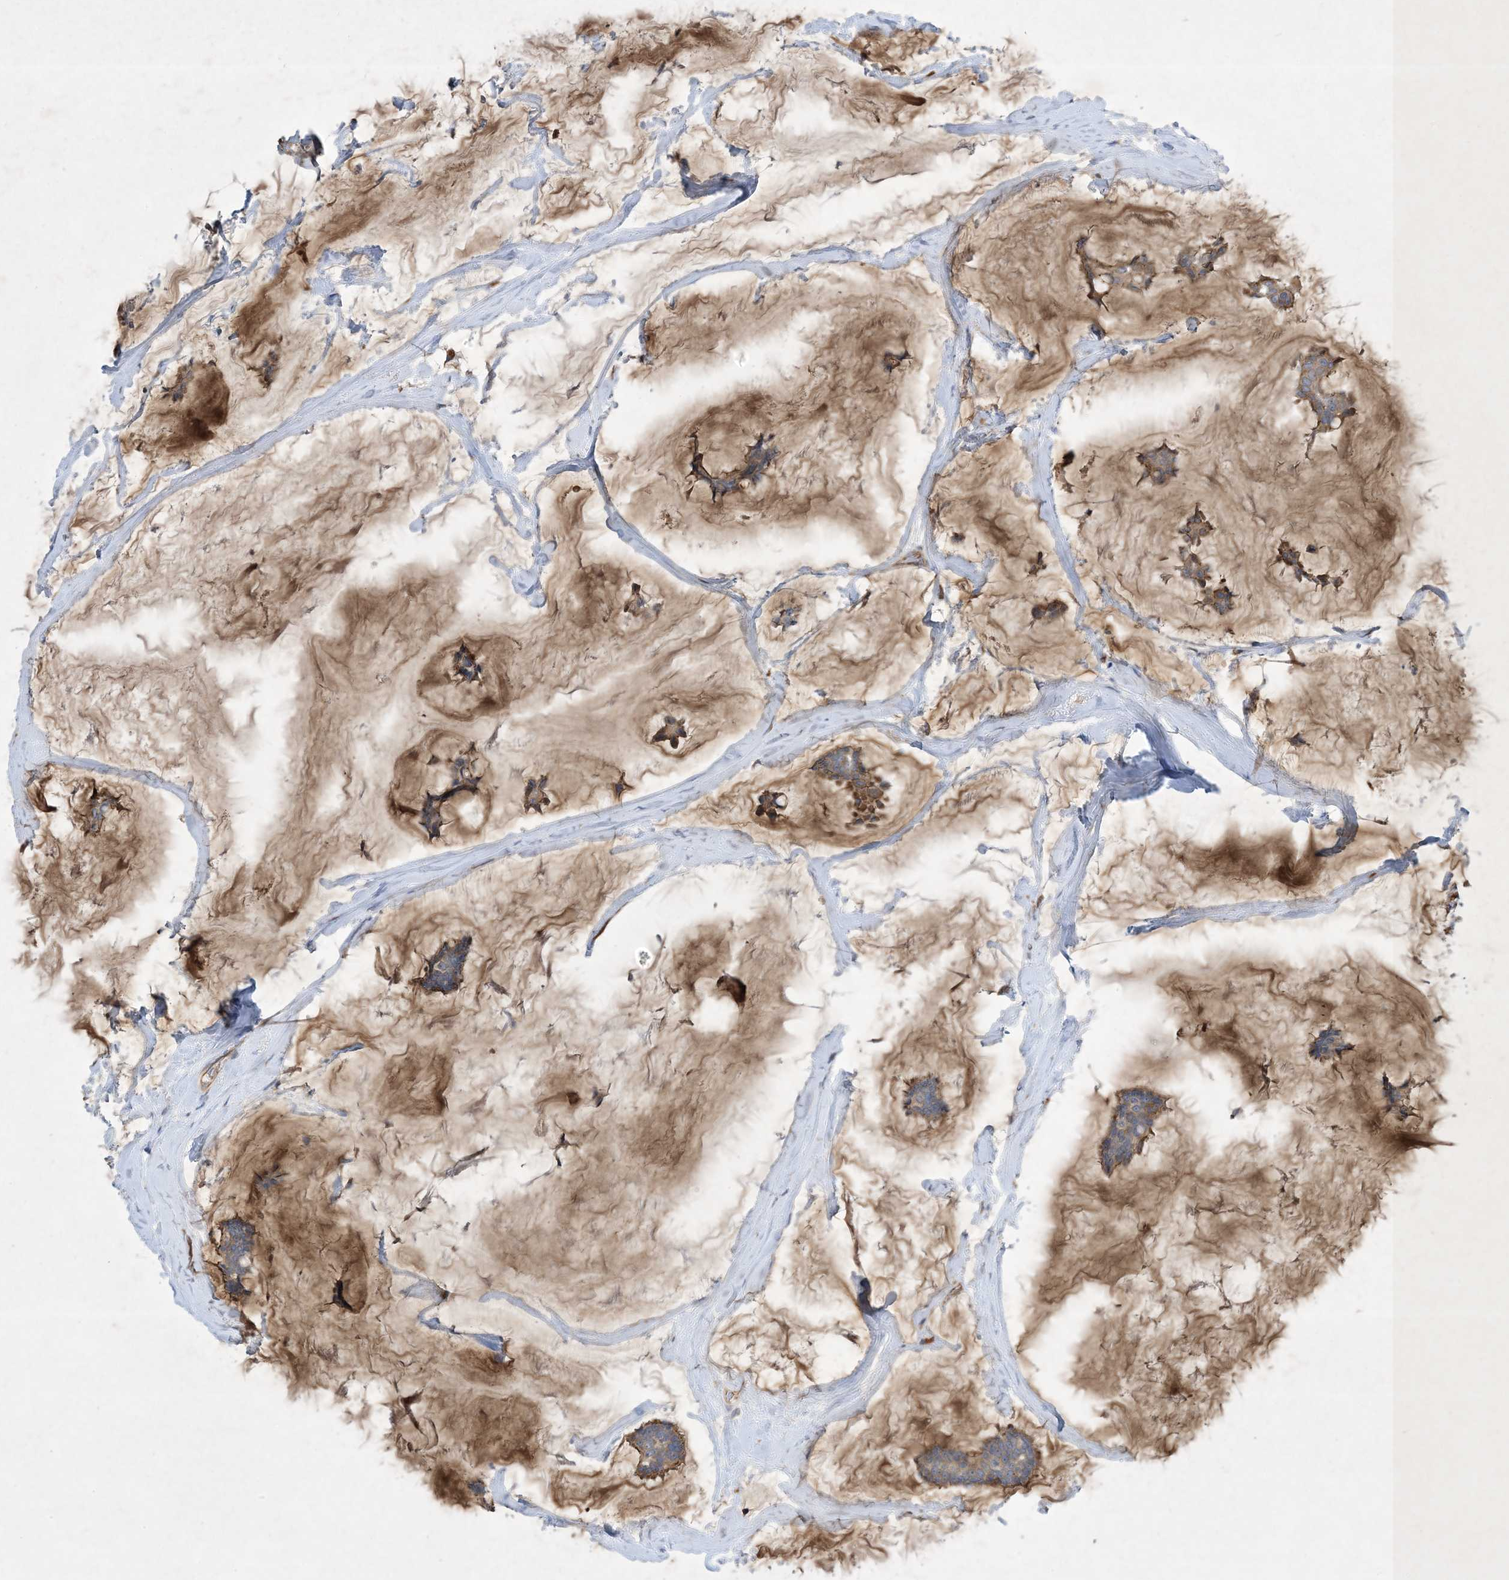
{"staining": {"intensity": "weak", "quantity": ">75%", "location": "cytoplasmic/membranous"}, "tissue": "breast cancer", "cell_type": "Tumor cells", "image_type": "cancer", "snomed": [{"axis": "morphology", "description": "Duct carcinoma"}, {"axis": "topography", "description": "Breast"}], "caption": "Protein expression analysis of human breast cancer reveals weak cytoplasmic/membranous positivity in approximately >75% of tumor cells.", "gene": "OTOP1", "patient": {"sex": "female", "age": 93}}